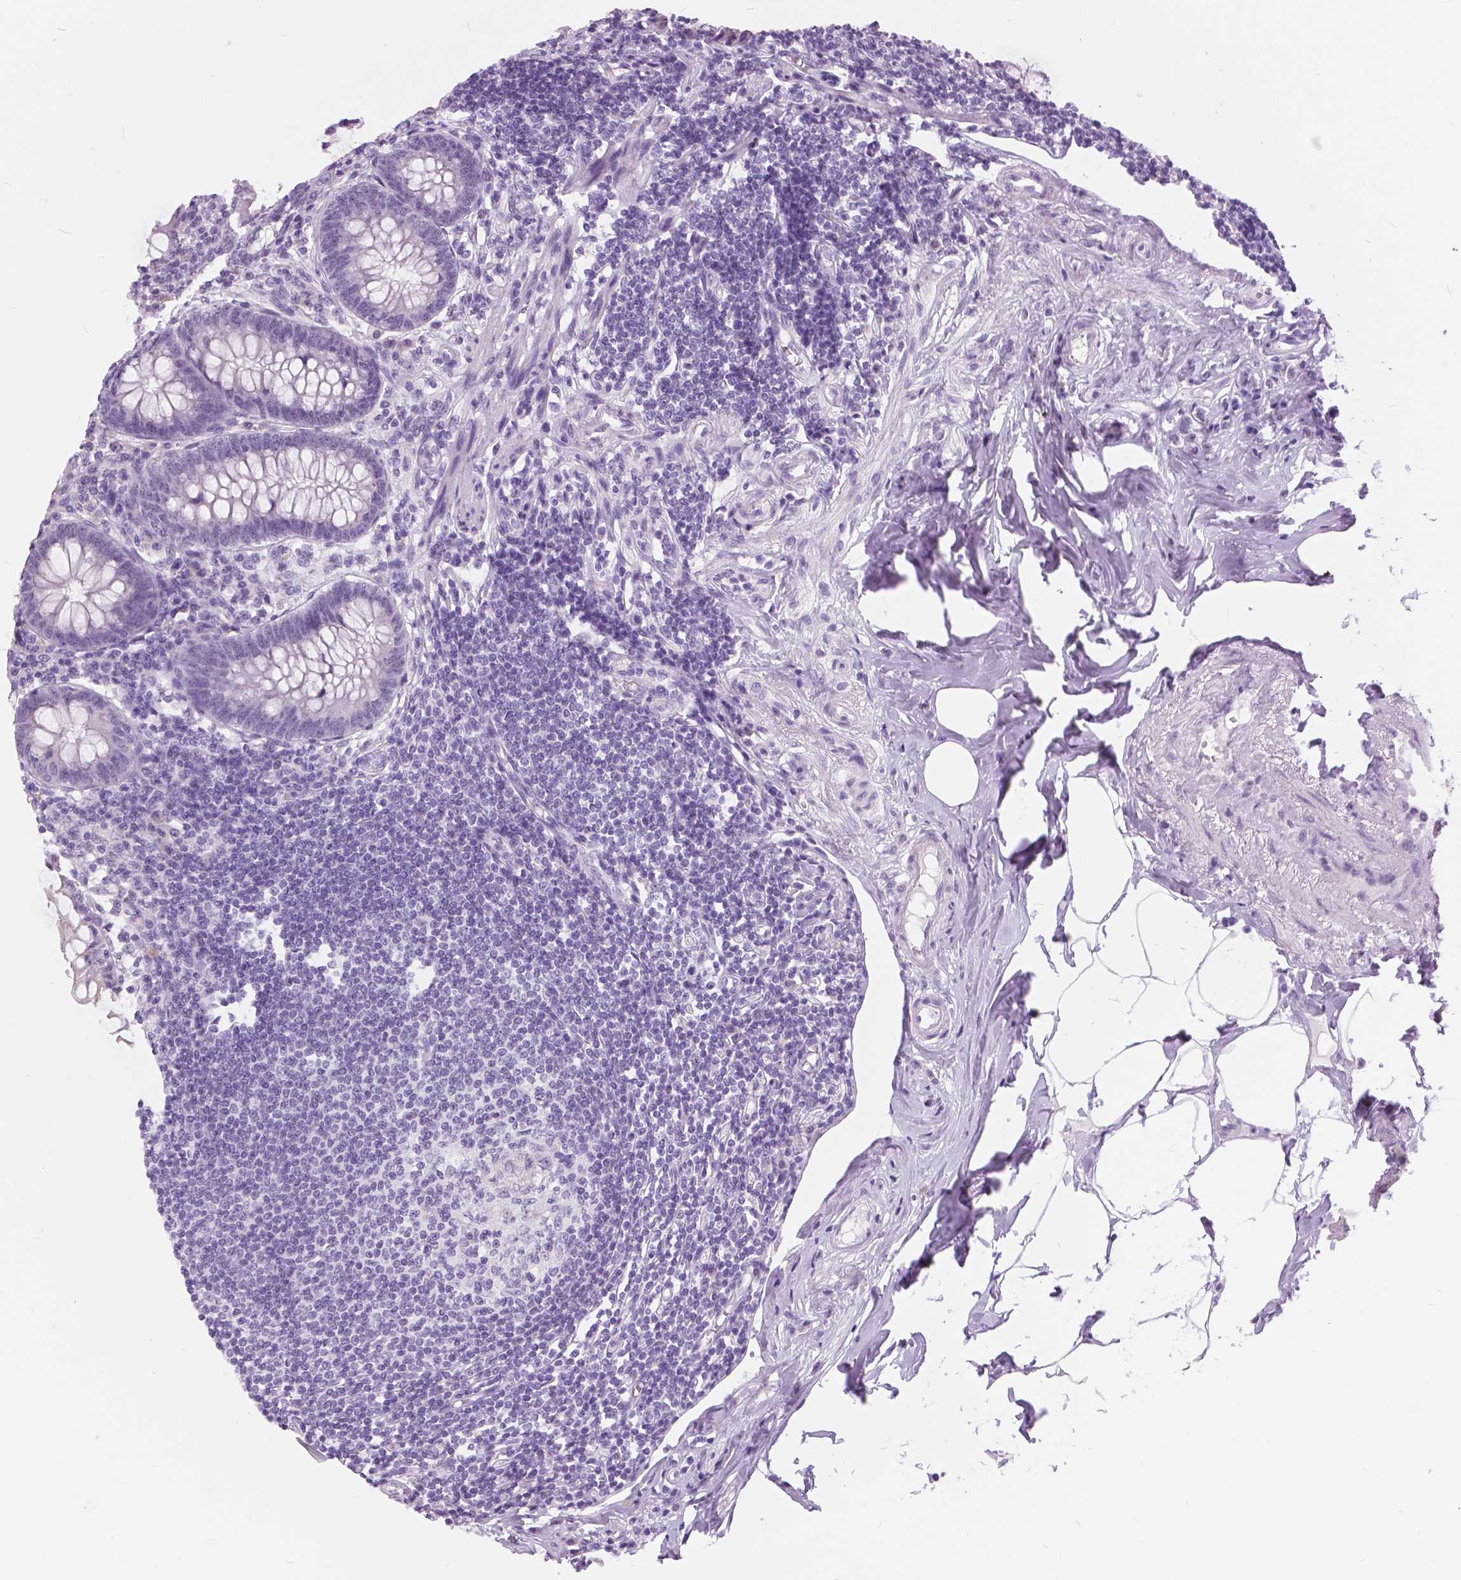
{"staining": {"intensity": "negative", "quantity": "none", "location": "none"}, "tissue": "appendix", "cell_type": "Glandular cells", "image_type": "normal", "snomed": [{"axis": "morphology", "description": "Normal tissue, NOS"}, {"axis": "topography", "description": "Appendix"}], "caption": "Appendix was stained to show a protein in brown. There is no significant staining in glandular cells. (Immunohistochemistry, brightfield microscopy, high magnification).", "gene": "MYOM1", "patient": {"sex": "female", "age": 57}}